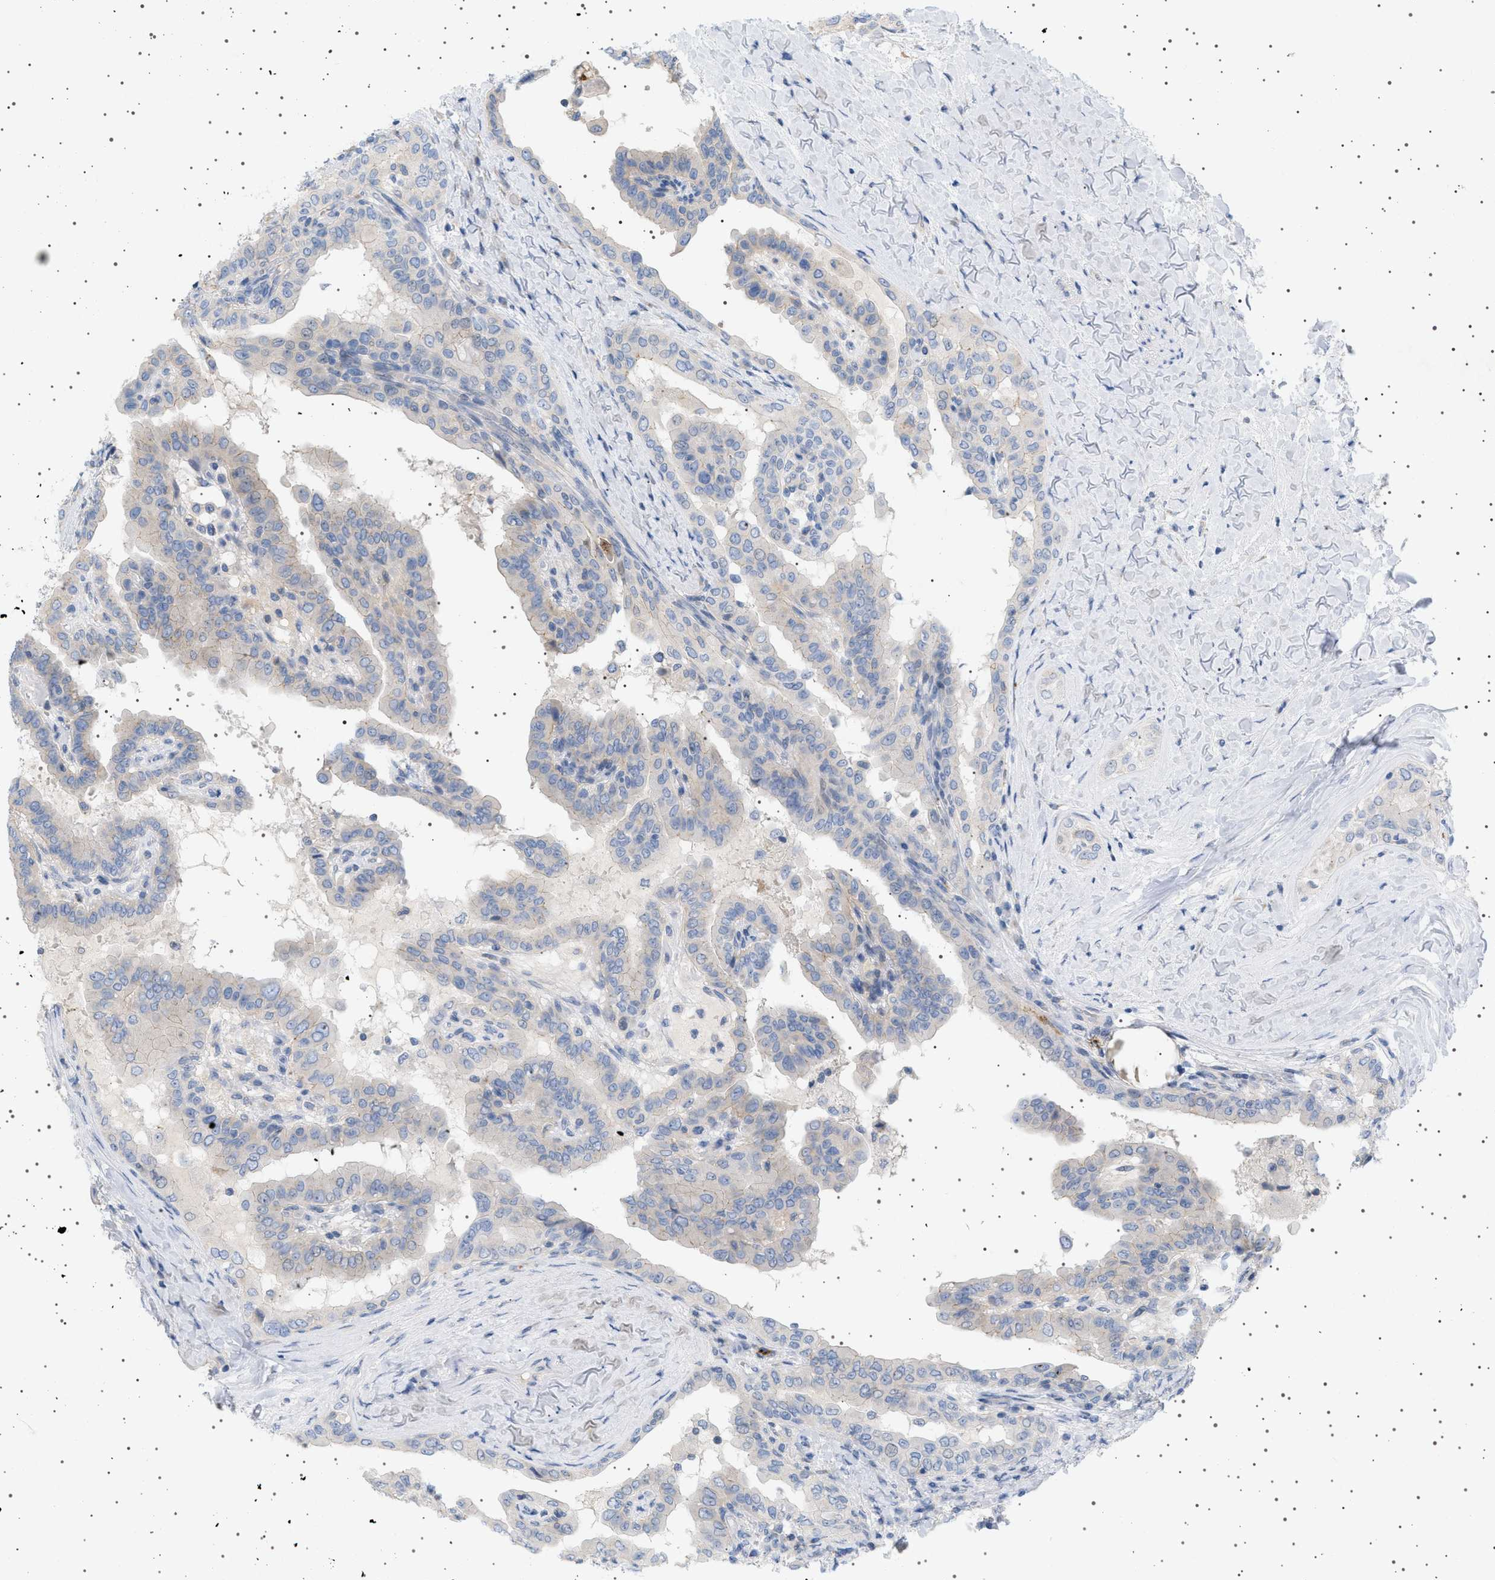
{"staining": {"intensity": "negative", "quantity": "none", "location": "none"}, "tissue": "thyroid cancer", "cell_type": "Tumor cells", "image_type": "cancer", "snomed": [{"axis": "morphology", "description": "Papillary adenocarcinoma, NOS"}, {"axis": "topography", "description": "Thyroid gland"}], "caption": "The image exhibits no significant positivity in tumor cells of thyroid papillary adenocarcinoma.", "gene": "ADCY10", "patient": {"sex": "male", "age": 33}}